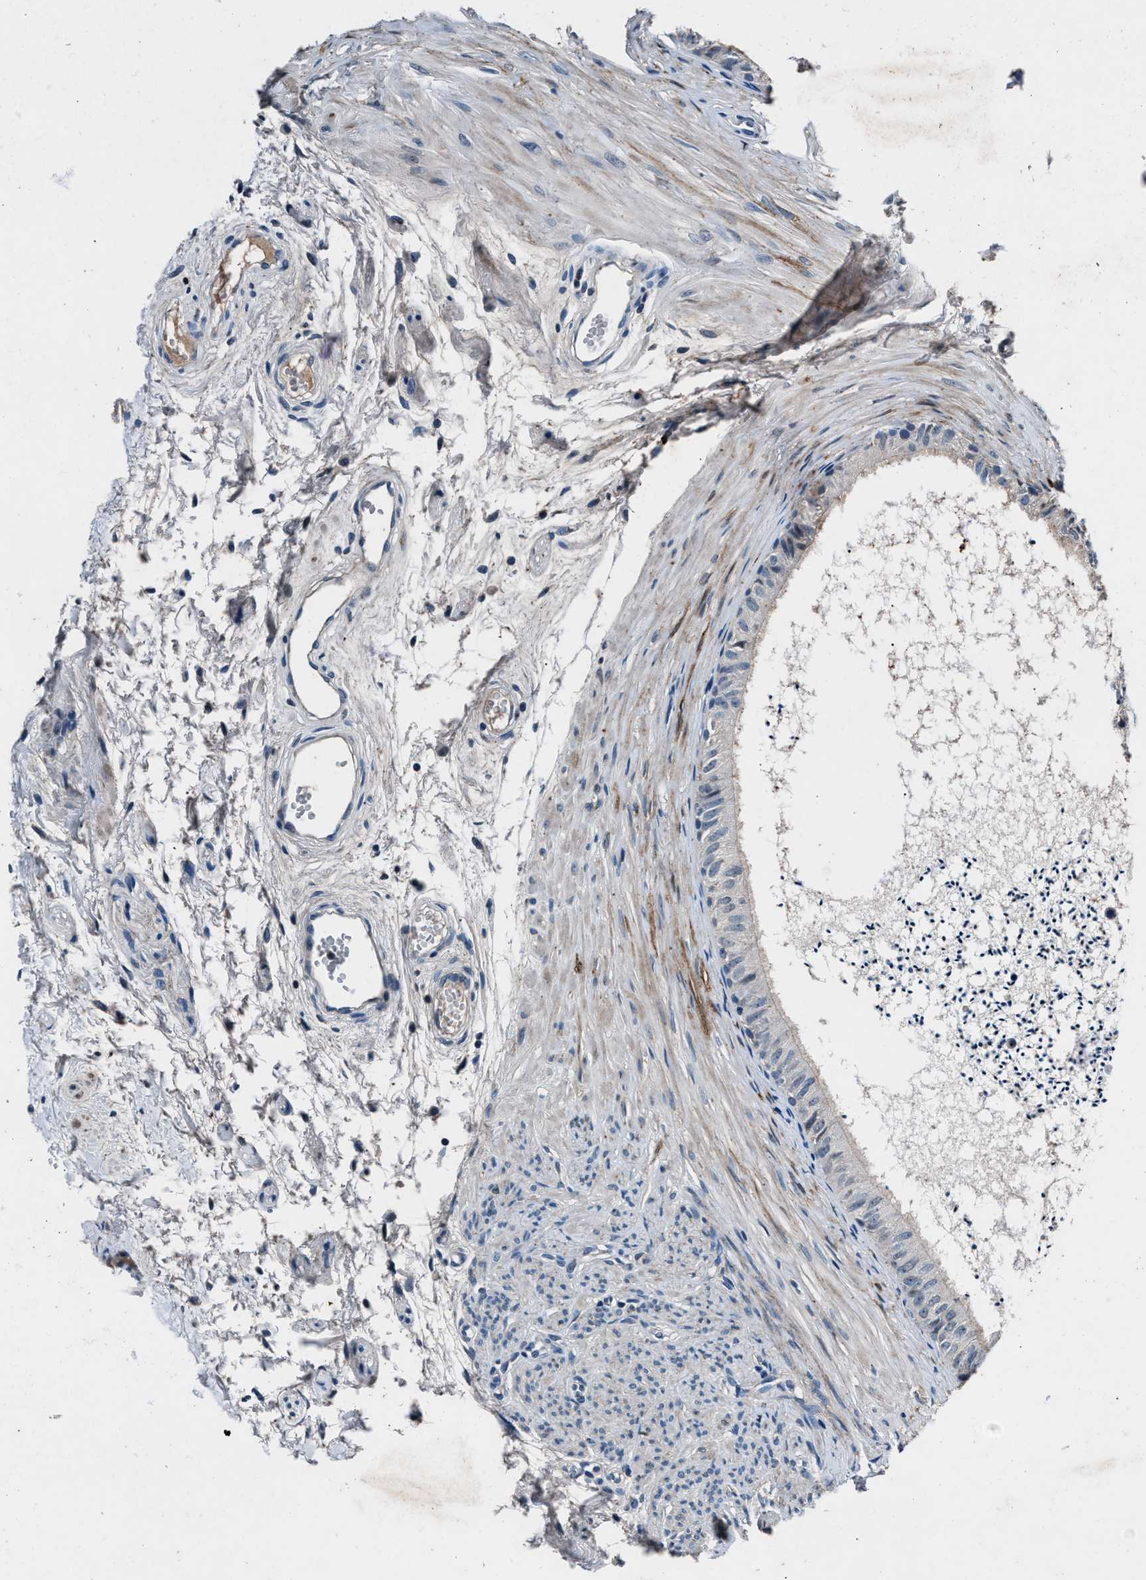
{"staining": {"intensity": "moderate", "quantity": "<25%", "location": "cytoplasmic/membranous"}, "tissue": "epididymis", "cell_type": "Glandular cells", "image_type": "normal", "snomed": [{"axis": "morphology", "description": "Normal tissue, NOS"}, {"axis": "topography", "description": "Epididymis"}], "caption": "Moderate cytoplasmic/membranous positivity is seen in approximately <25% of glandular cells in unremarkable epididymis. (Brightfield microscopy of DAB IHC at high magnification).", "gene": "DENND6B", "patient": {"sex": "male", "age": 56}}